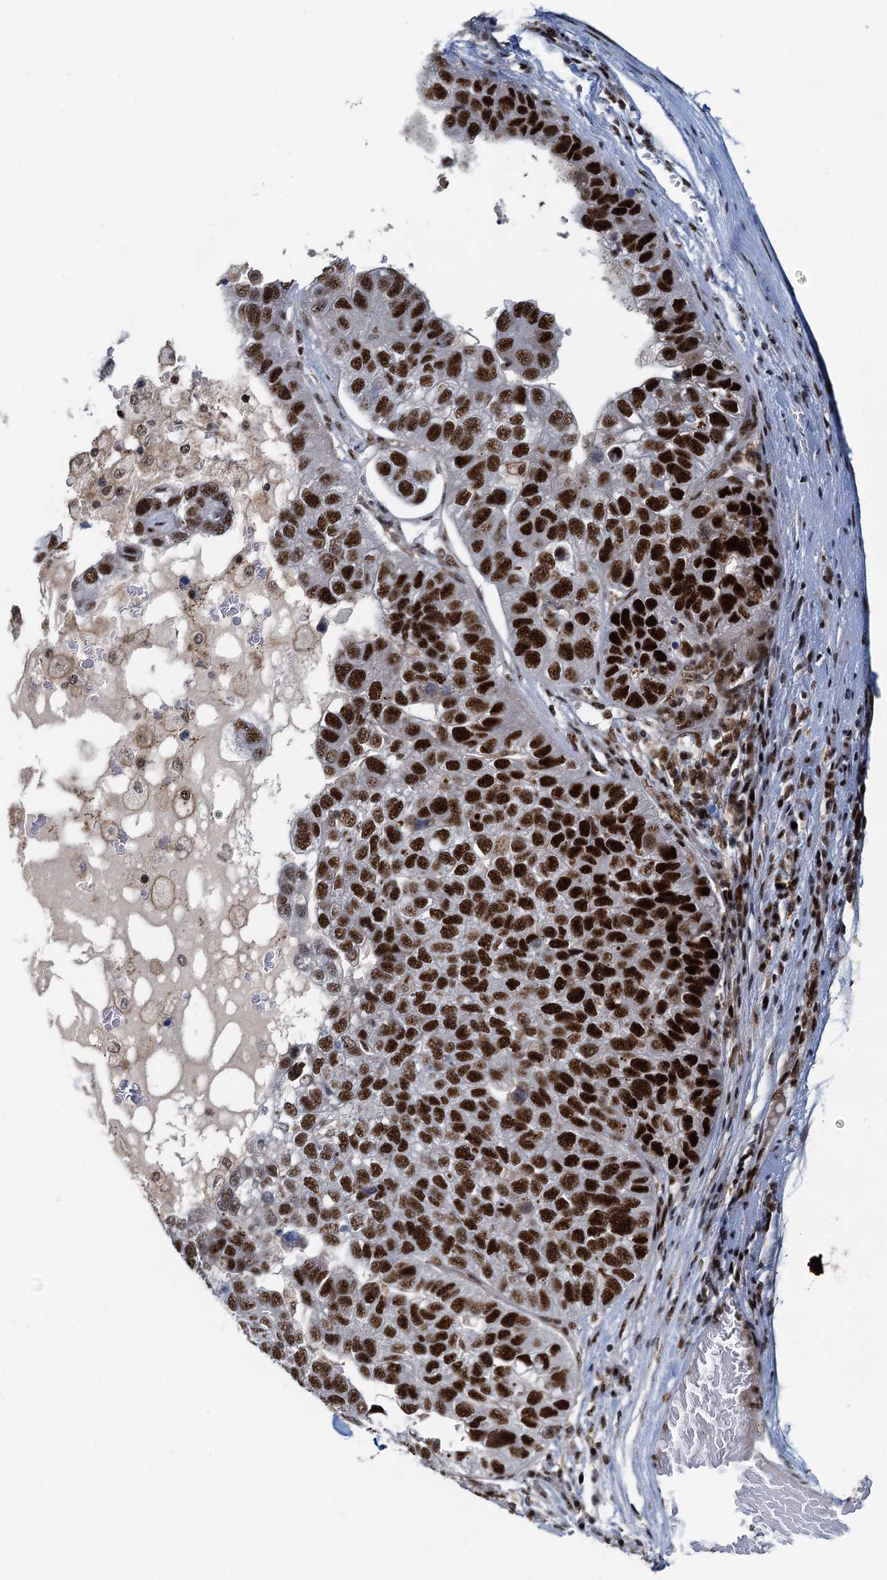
{"staining": {"intensity": "strong", "quantity": ">75%", "location": "nuclear"}, "tissue": "pancreatic cancer", "cell_type": "Tumor cells", "image_type": "cancer", "snomed": [{"axis": "morphology", "description": "Adenocarcinoma, NOS"}, {"axis": "topography", "description": "Pancreas"}], "caption": "Protein analysis of pancreatic cancer (adenocarcinoma) tissue demonstrates strong nuclear positivity in about >75% of tumor cells. Ihc stains the protein of interest in brown and the nuclei are stained blue.", "gene": "RBM26", "patient": {"sex": "female", "age": 61}}